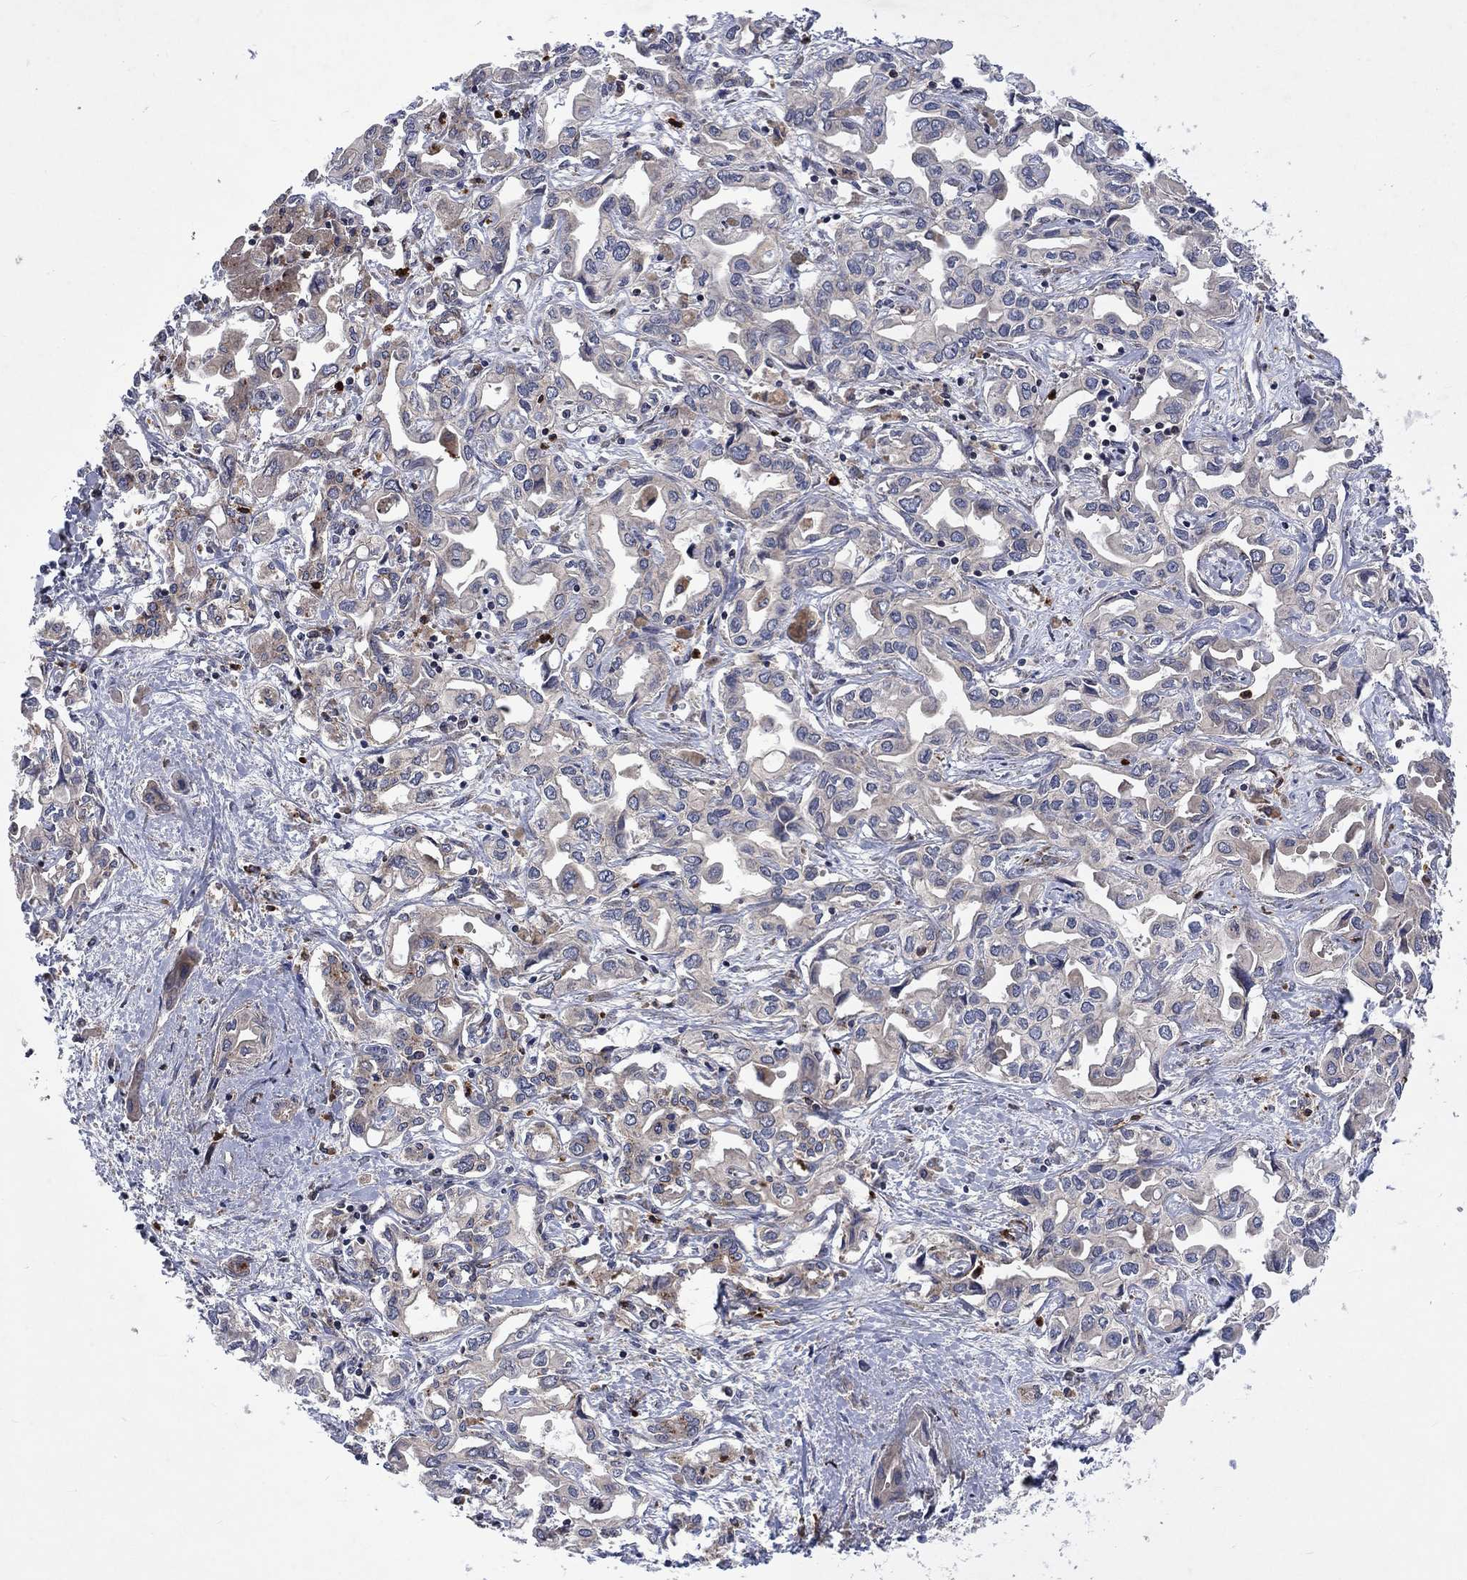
{"staining": {"intensity": "negative", "quantity": "none", "location": "none"}, "tissue": "liver cancer", "cell_type": "Tumor cells", "image_type": "cancer", "snomed": [{"axis": "morphology", "description": "Cholangiocarcinoma"}, {"axis": "topography", "description": "Liver"}], "caption": "Immunohistochemistry (IHC) of human liver cancer (cholangiocarcinoma) reveals no positivity in tumor cells.", "gene": "TMEM33", "patient": {"sex": "female", "age": 64}}